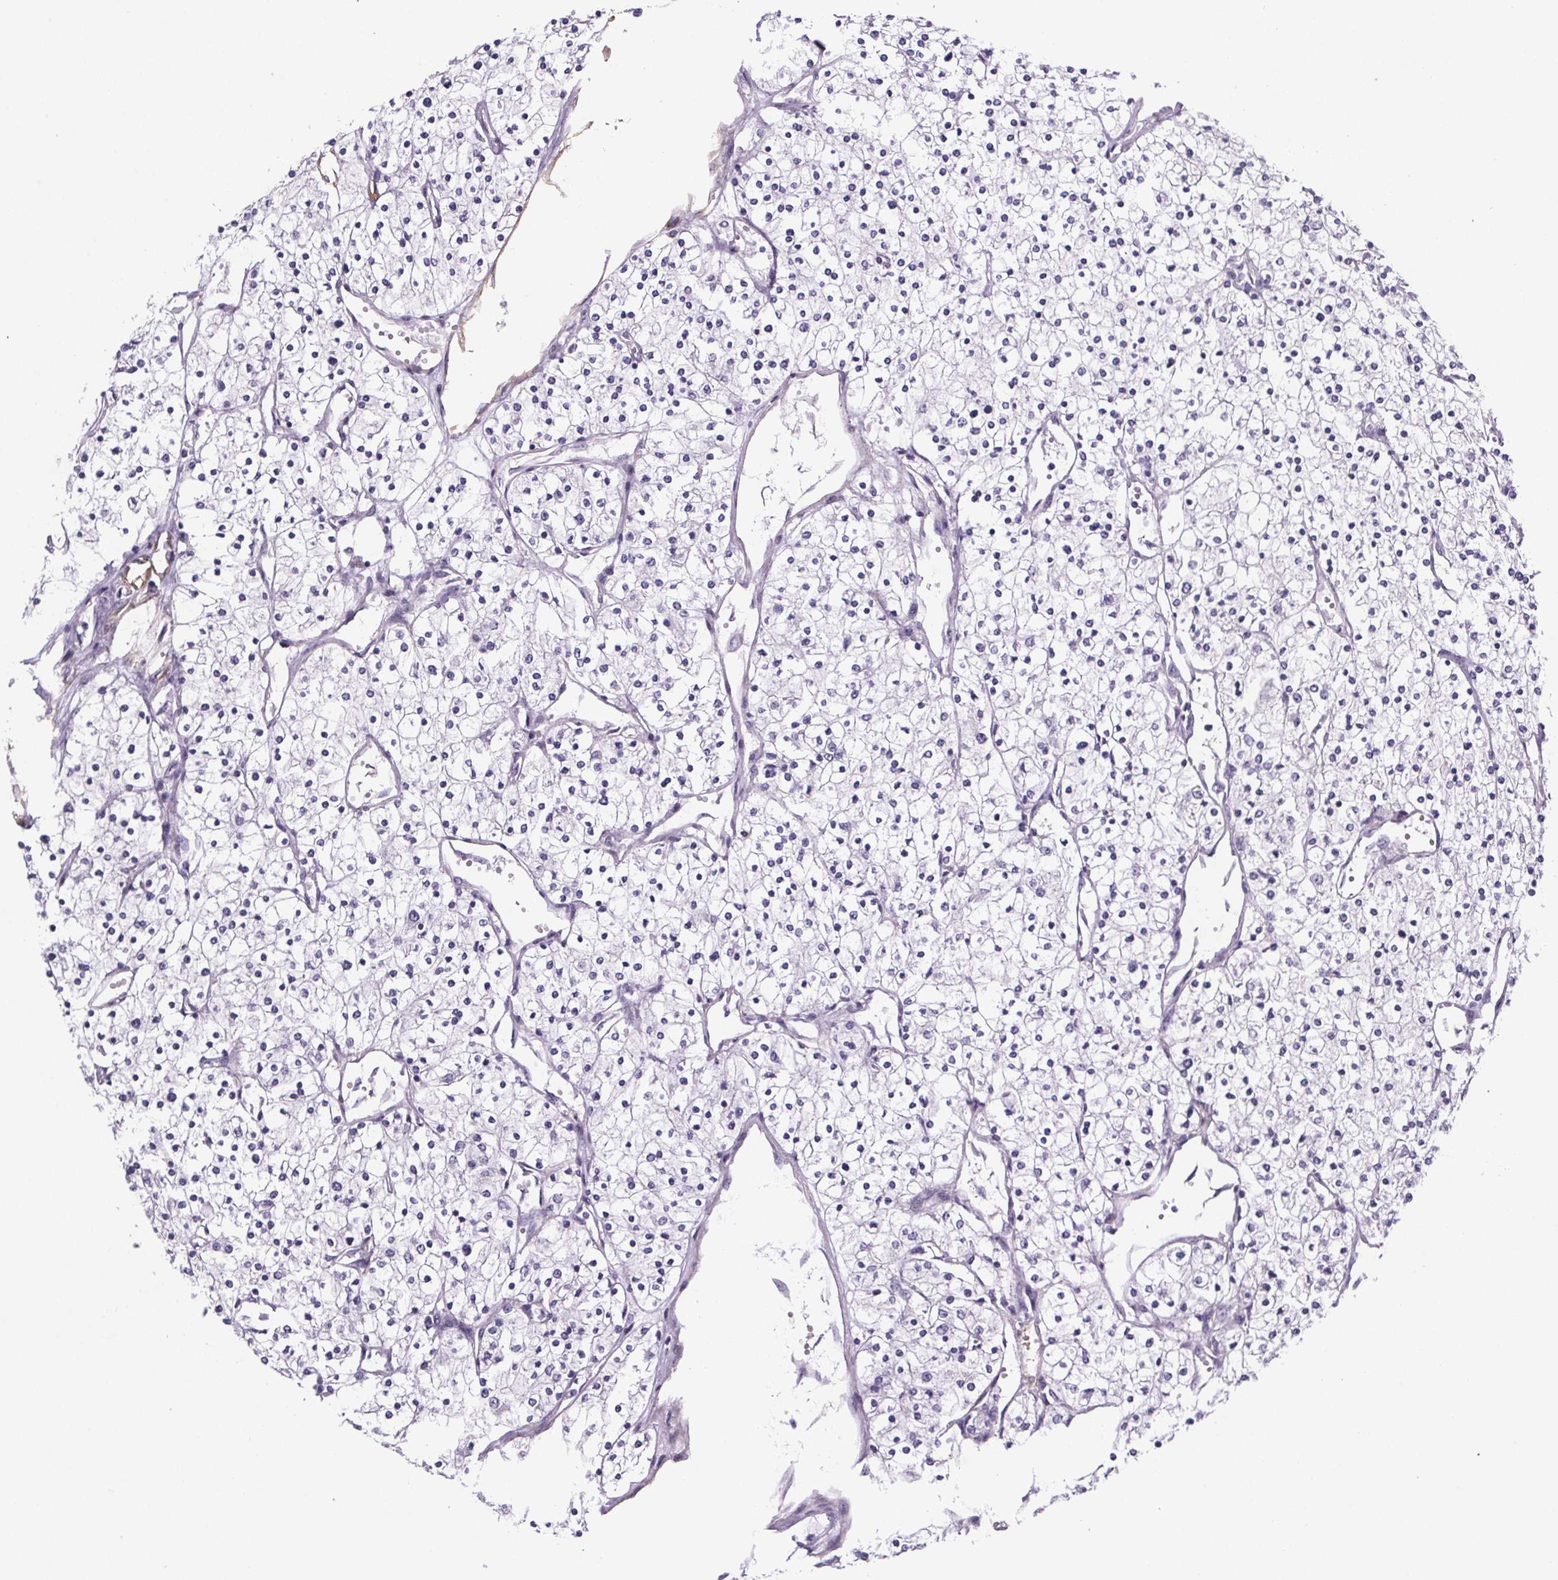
{"staining": {"intensity": "negative", "quantity": "none", "location": "none"}, "tissue": "renal cancer", "cell_type": "Tumor cells", "image_type": "cancer", "snomed": [{"axis": "morphology", "description": "Adenocarcinoma, NOS"}, {"axis": "topography", "description": "Kidney"}], "caption": "A high-resolution image shows immunohistochemistry staining of adenocarcinoma (renal), which displays no significant expression in tumor cells.", "gene": "TTC12", "patient": {"sex": "male", "age": 80}}